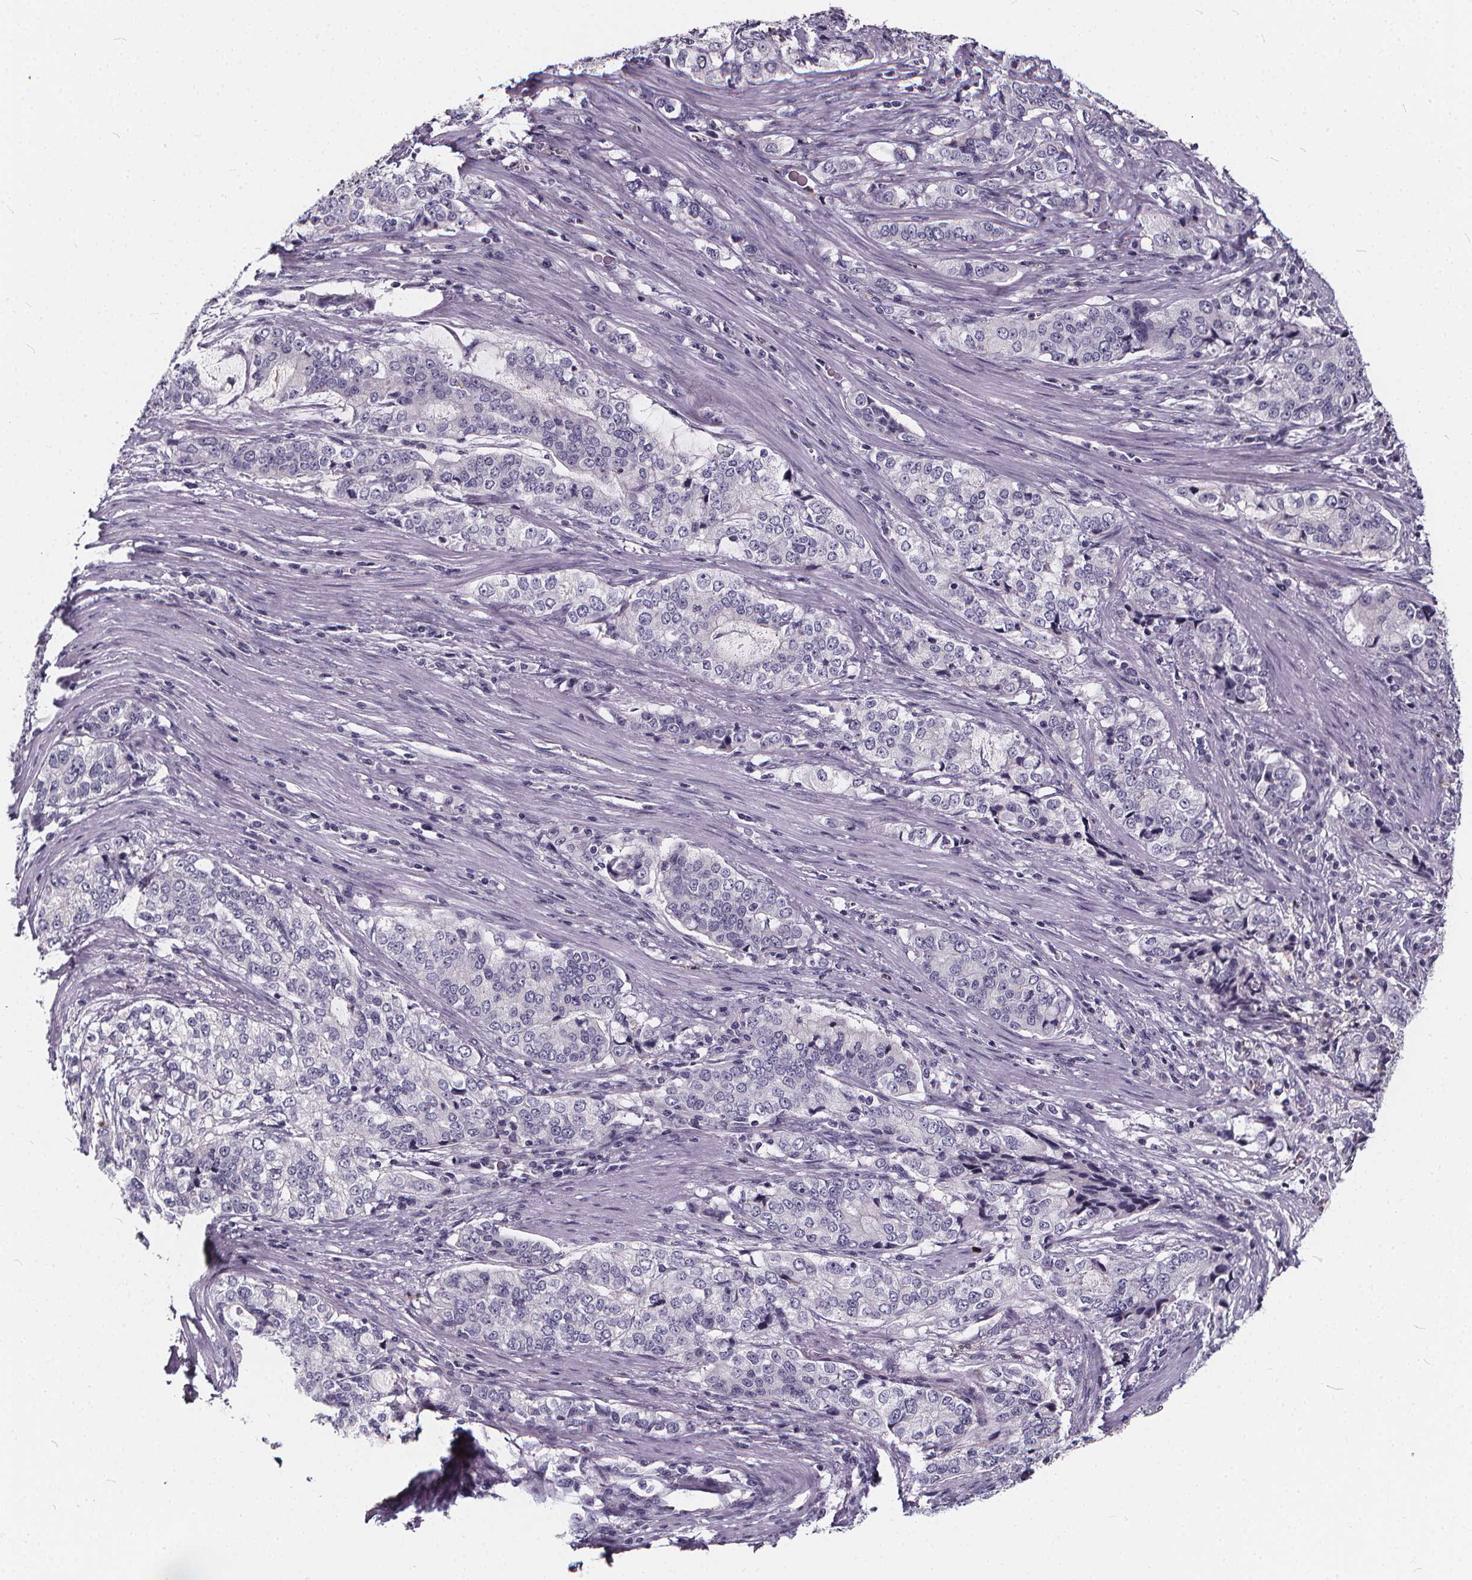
{"staining": {"intensity": "negative", "quantity": "none", "location": "none"}, "tissue": "stomach cancer", "cell_type": "Tumor cells", "image_type": "cancer", "snomed": [{"axis": "morphology", "description": "Adenocarcinoma, NOS"}, {"axis": "topography", "description": "Stomach, lower"}], "caption": "IHC photomicrograph of human adenocarcinoma (stomach) stained for a protein (brown), which reveals no positivity in tumor cells.", "gene": "SPEF2", "patient": {"sex": "female", "age": 72}}